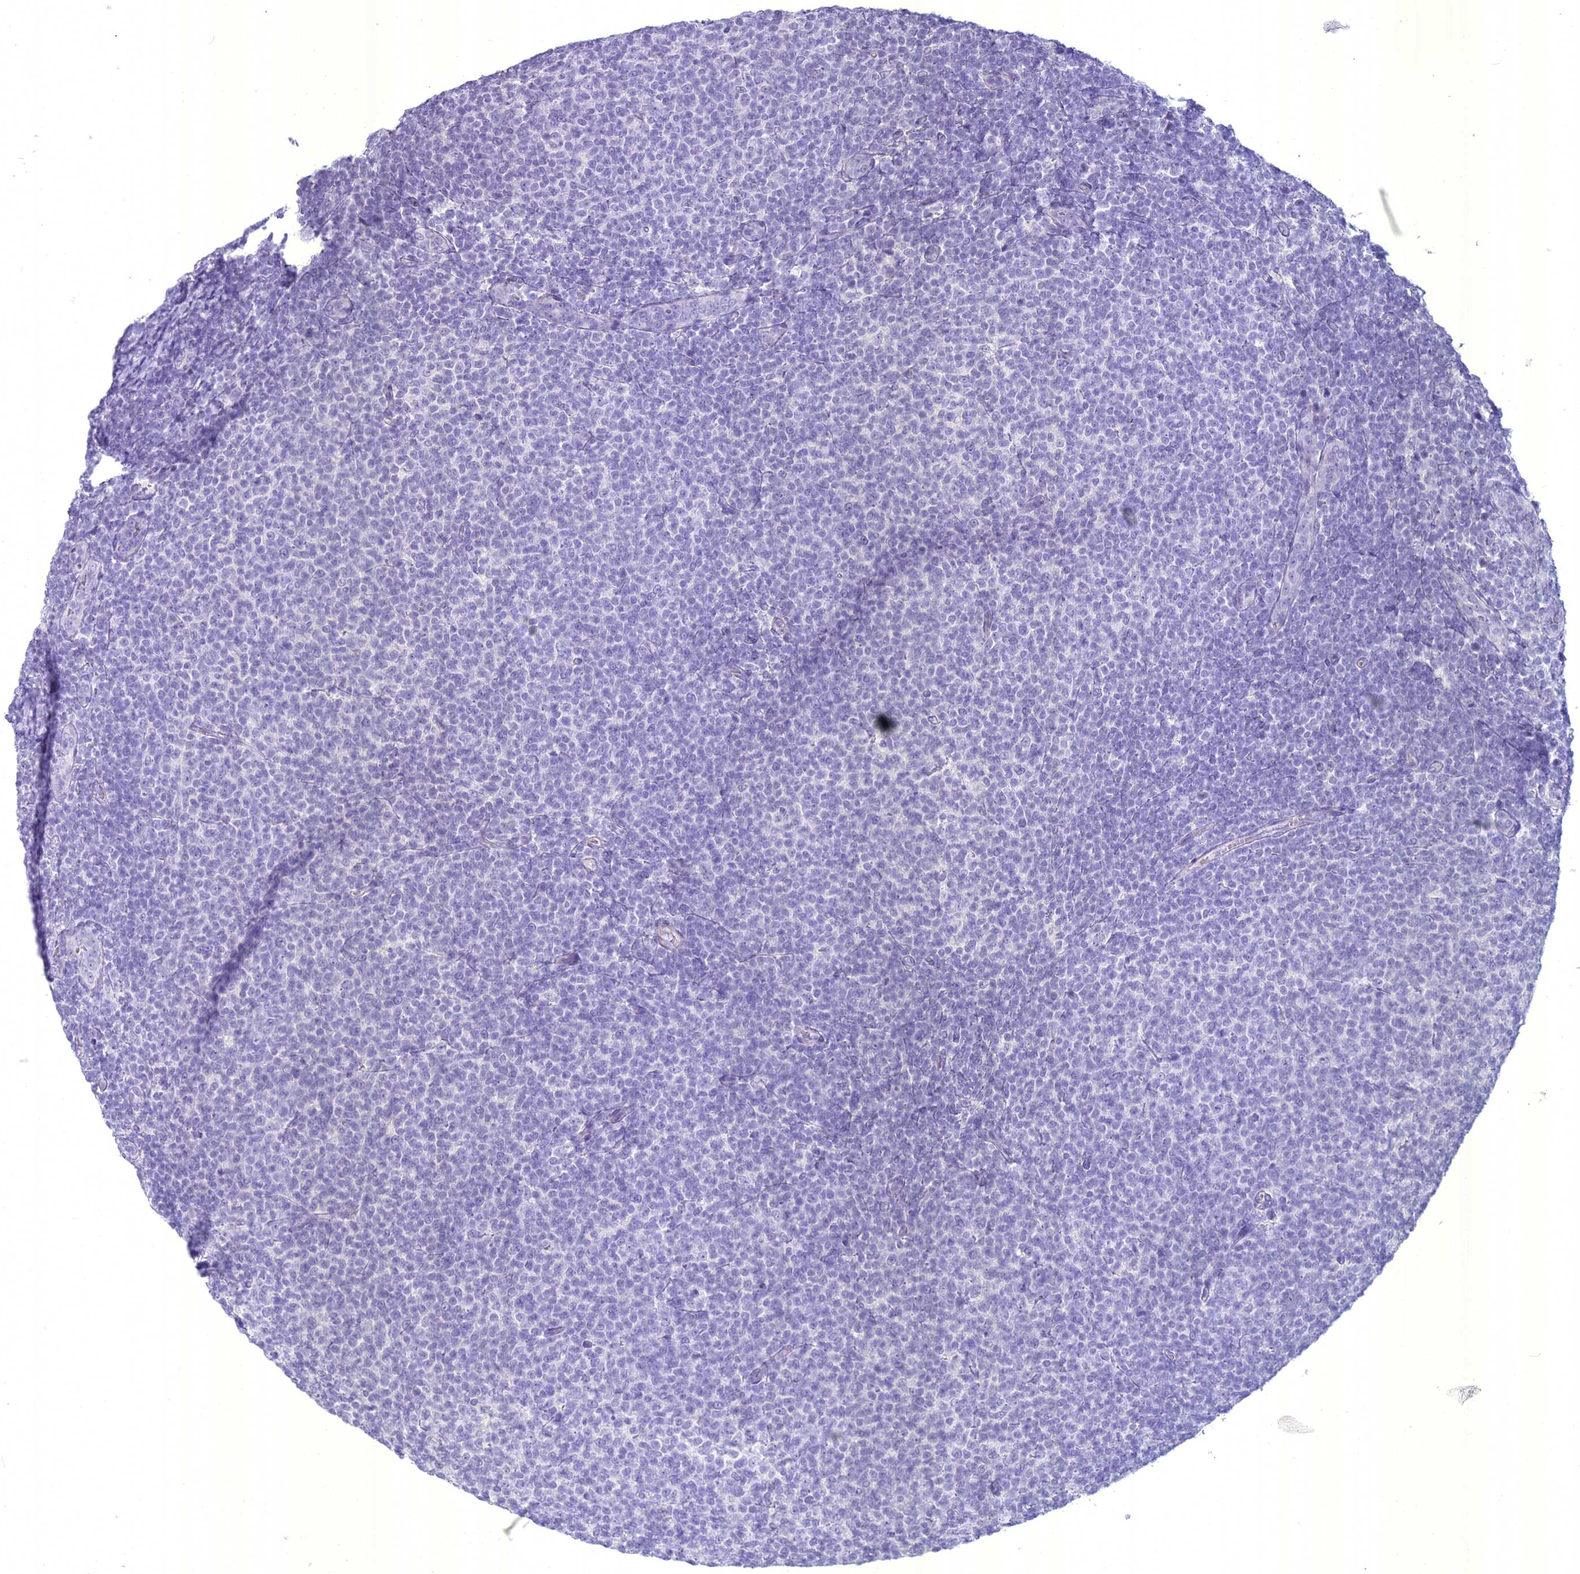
{"staining": {"intensity": "negative", "quantity": "none", "location": "none"}, "tissue": "lymphoma", "cell_type": "Tumor cells", "image_type": "cancer", "snomed": [{"axis": "morphology", "description": "Malignant lymphoma, non-Hodgkin's type, Low grade"}, {"axis": "topography", "description": "Lymph node"}], "caption": "Protein analysis of lymphoma shows no significant positivity in tumor cells.", "gene": "UNC80", "patient": {"sex": "male", "age": 66}}